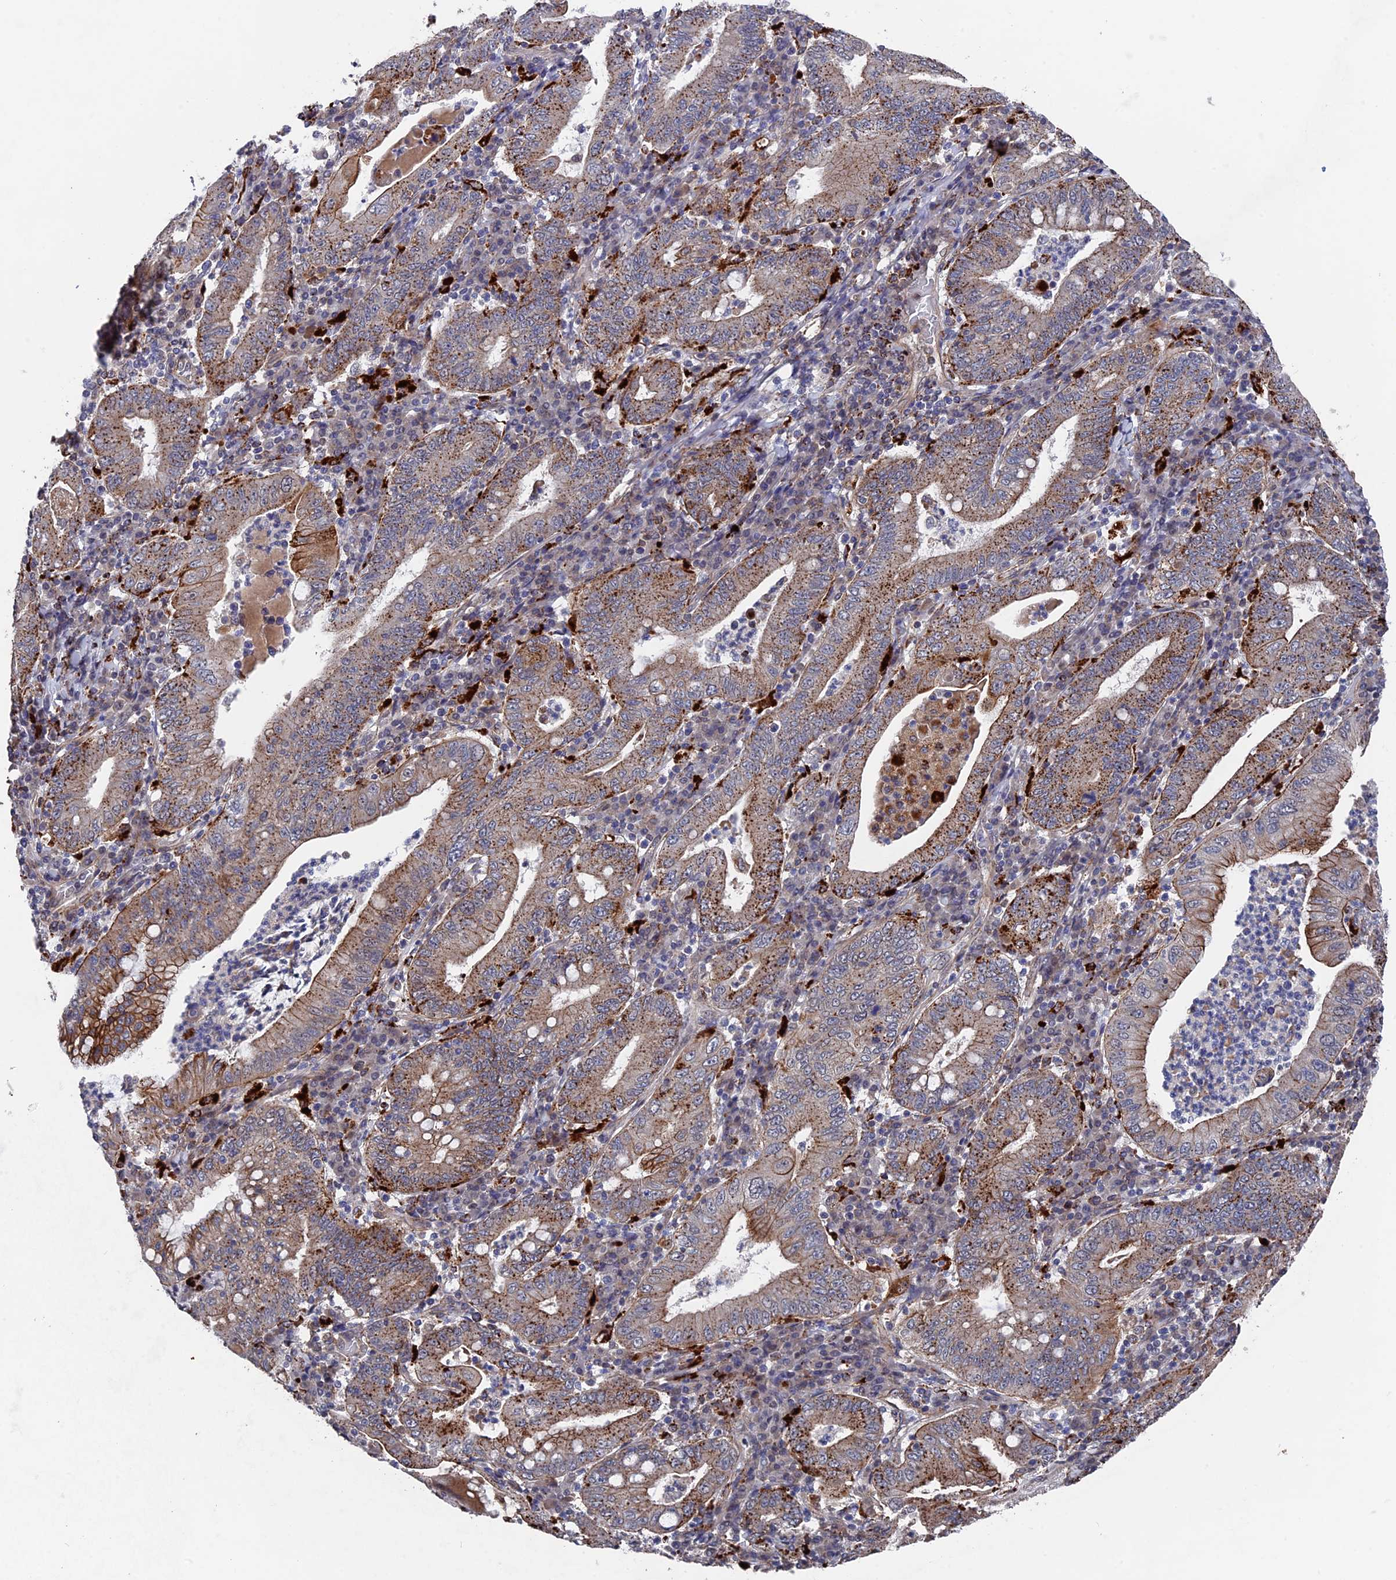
{"staining": {"intensity": "moderate", "quantity": "25%-75%", "location": "cytoplasmic/membranous"}, "tissue": "stomach cancer", "cell_type": "Tumor cells", "image_type": "cancer", "snomed": [{"axis": "morphology", "description": "Normal tissue, NOS"}, {"axis": "morphology", "description": "Adenocarcinoma, NOS"}, {"axis": "topography", "description": "Esophagus"}, {"axis": "topography", "description": "Stomach, upper"}, {"axis": "topography", "description": "Peripheral nerve tissue"}], "caption": "Protein staining of stomach cancer tissue shows moderate cytoplasmic/membranous staining in about 25%-75% of tumor cells.", "gene": "NOSIP", "patient": {"sex": "male", "age": 62}}